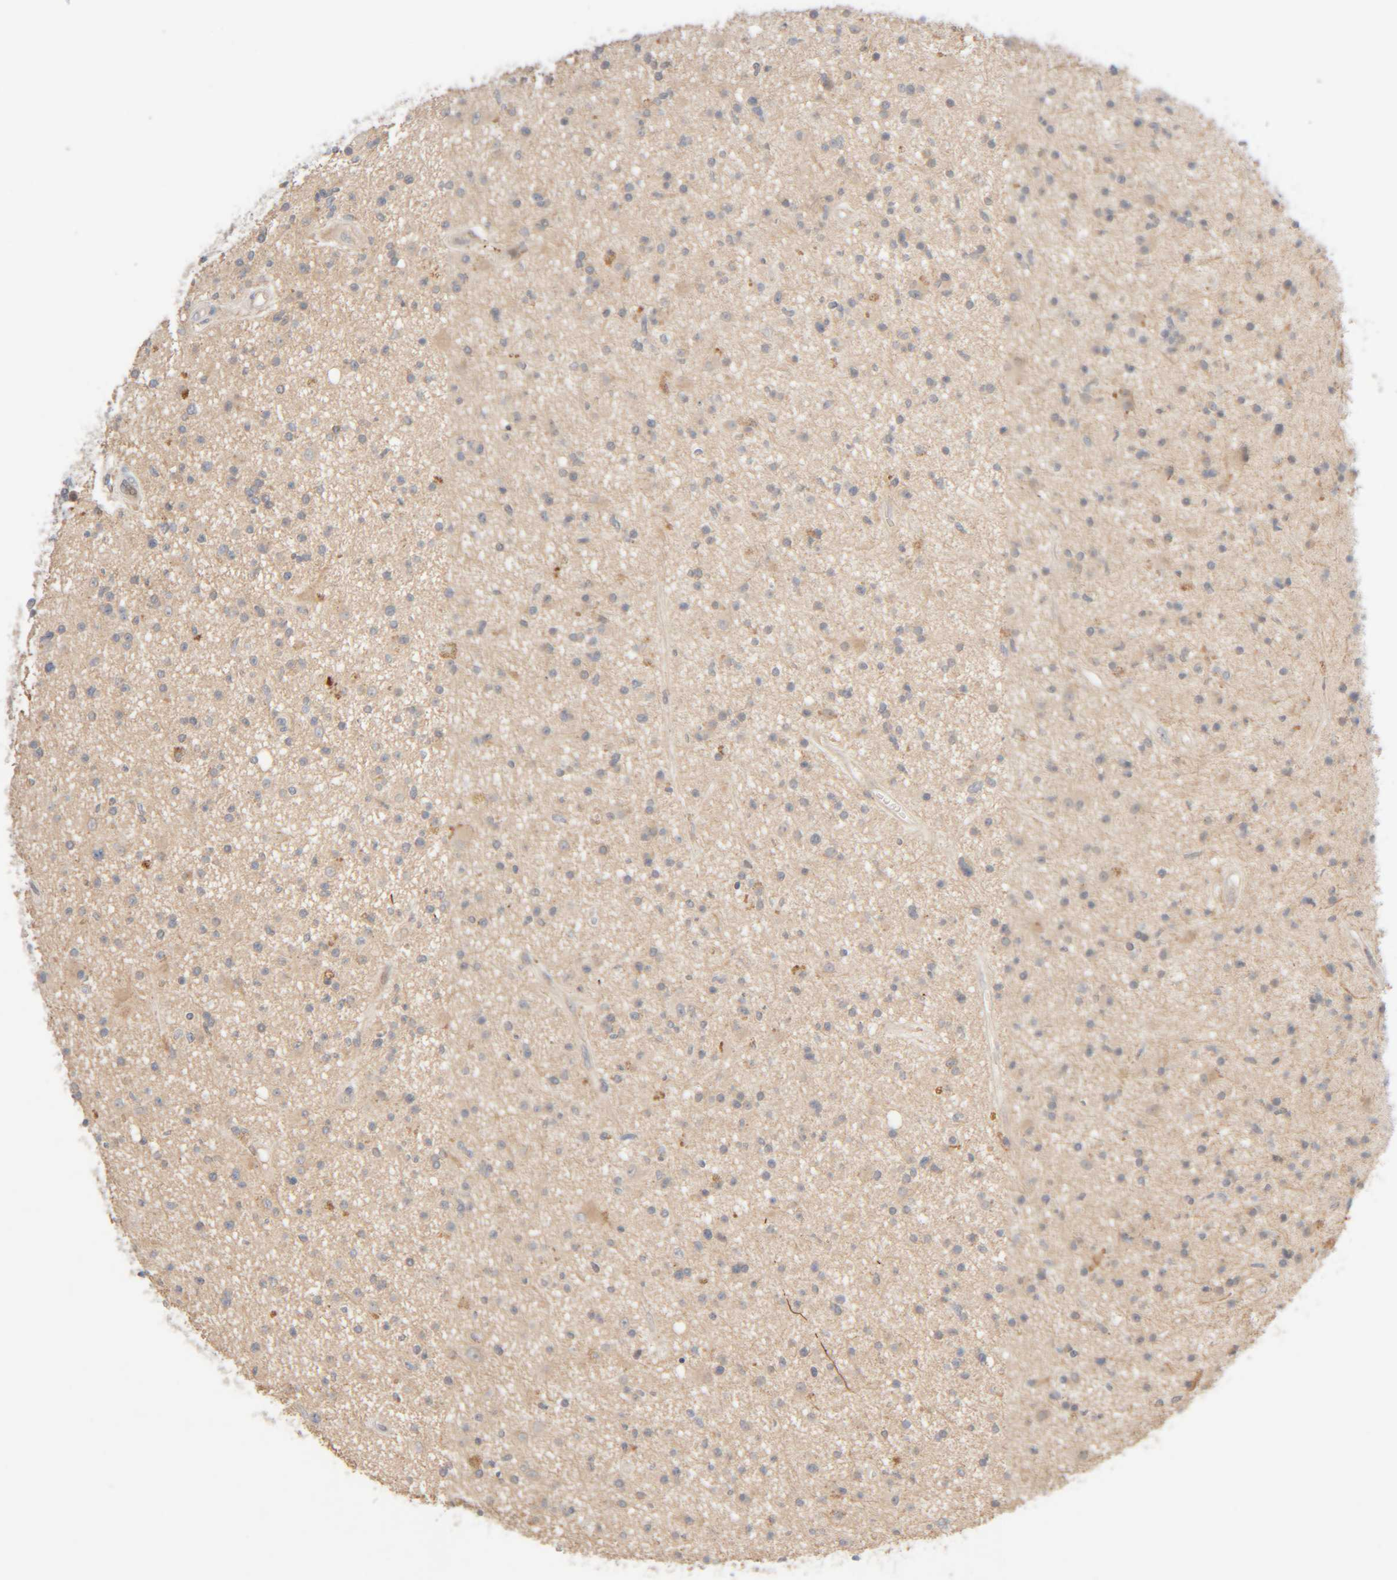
{"staining": {"intensity": "weak", "quantity": "<25%", "location": "cytoplasmic/membranous"}, "tissue": "glioma", "cell_type": "Tumor cells", "image_type": "cancer", "snomed": [{"axis": "morphology", "description": "Glioma, malignant, High grade"}, {"axis": "topography", "description": "Brain"}], "caption": "Protein analysis of glioma shows no significant positivity in tumor cells. (Brightfield microscopy of DAB IHC at high magnification).", "gene": "CHKA", "patient": {"sex": "male", "age": 33}}